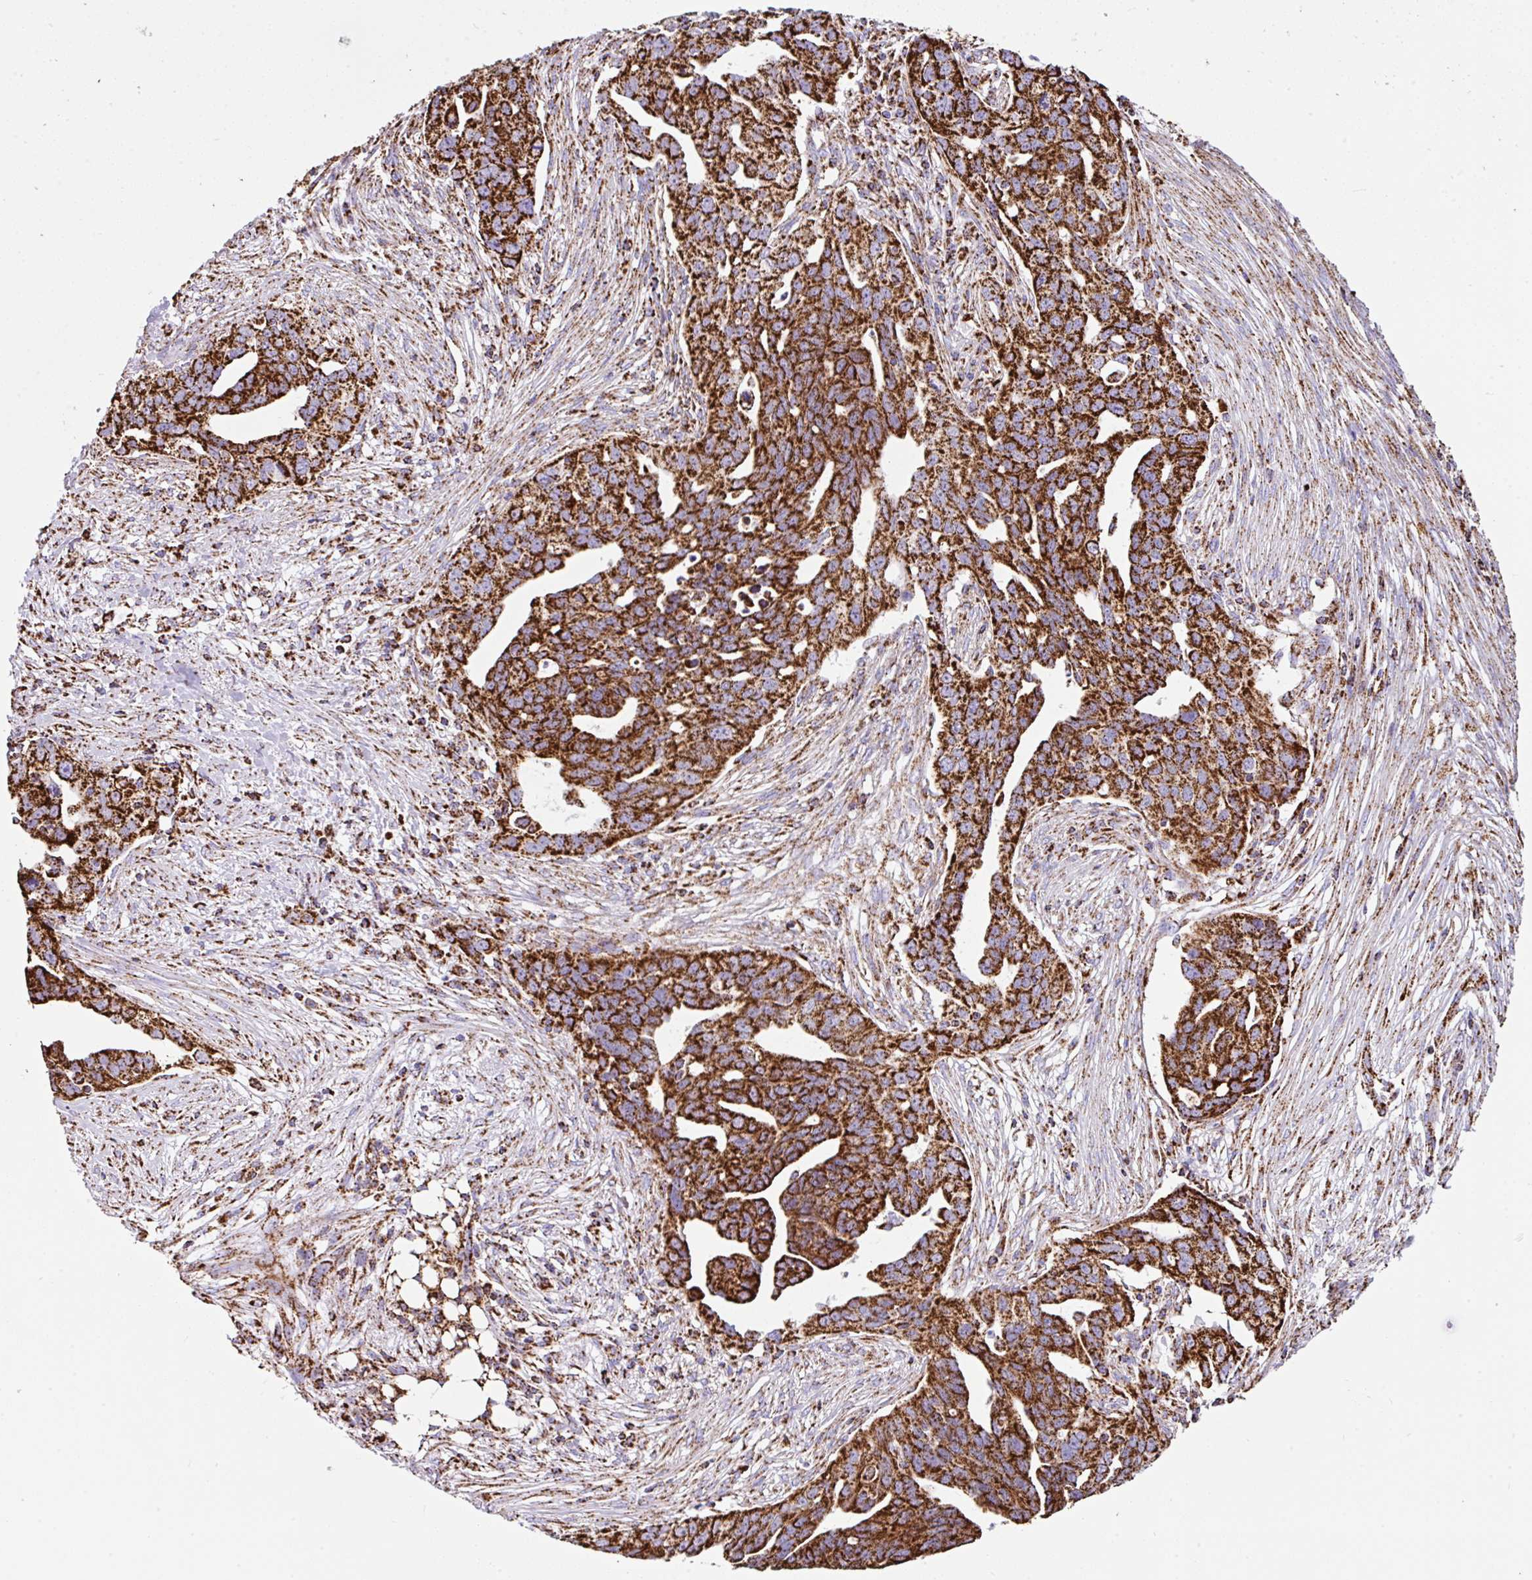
{"staining": {"intensity": "strong", "quantity": ">75%", "location": "cytoplasmic/membranous"}, "tissue": "ovarian cancer", "cell_type": "Tumor cells", "image_type": "cancer", "snomed": [{"axis": "morphology", "description": "Carcinoma, endometroid"}, {"axis": "morphology", "description": "Cystadenocarcinoma, serous, NOS"}, {"axis": "topography", "description": "Ovary"}], "caption": "IHC of human ovarian cancer demonstrates high levels of strong cytoplasmic/membranous staining in about >75% of tumor cells.", "gene": "ANKRD33B", "patient": {"sex": "female", "age": 45}}